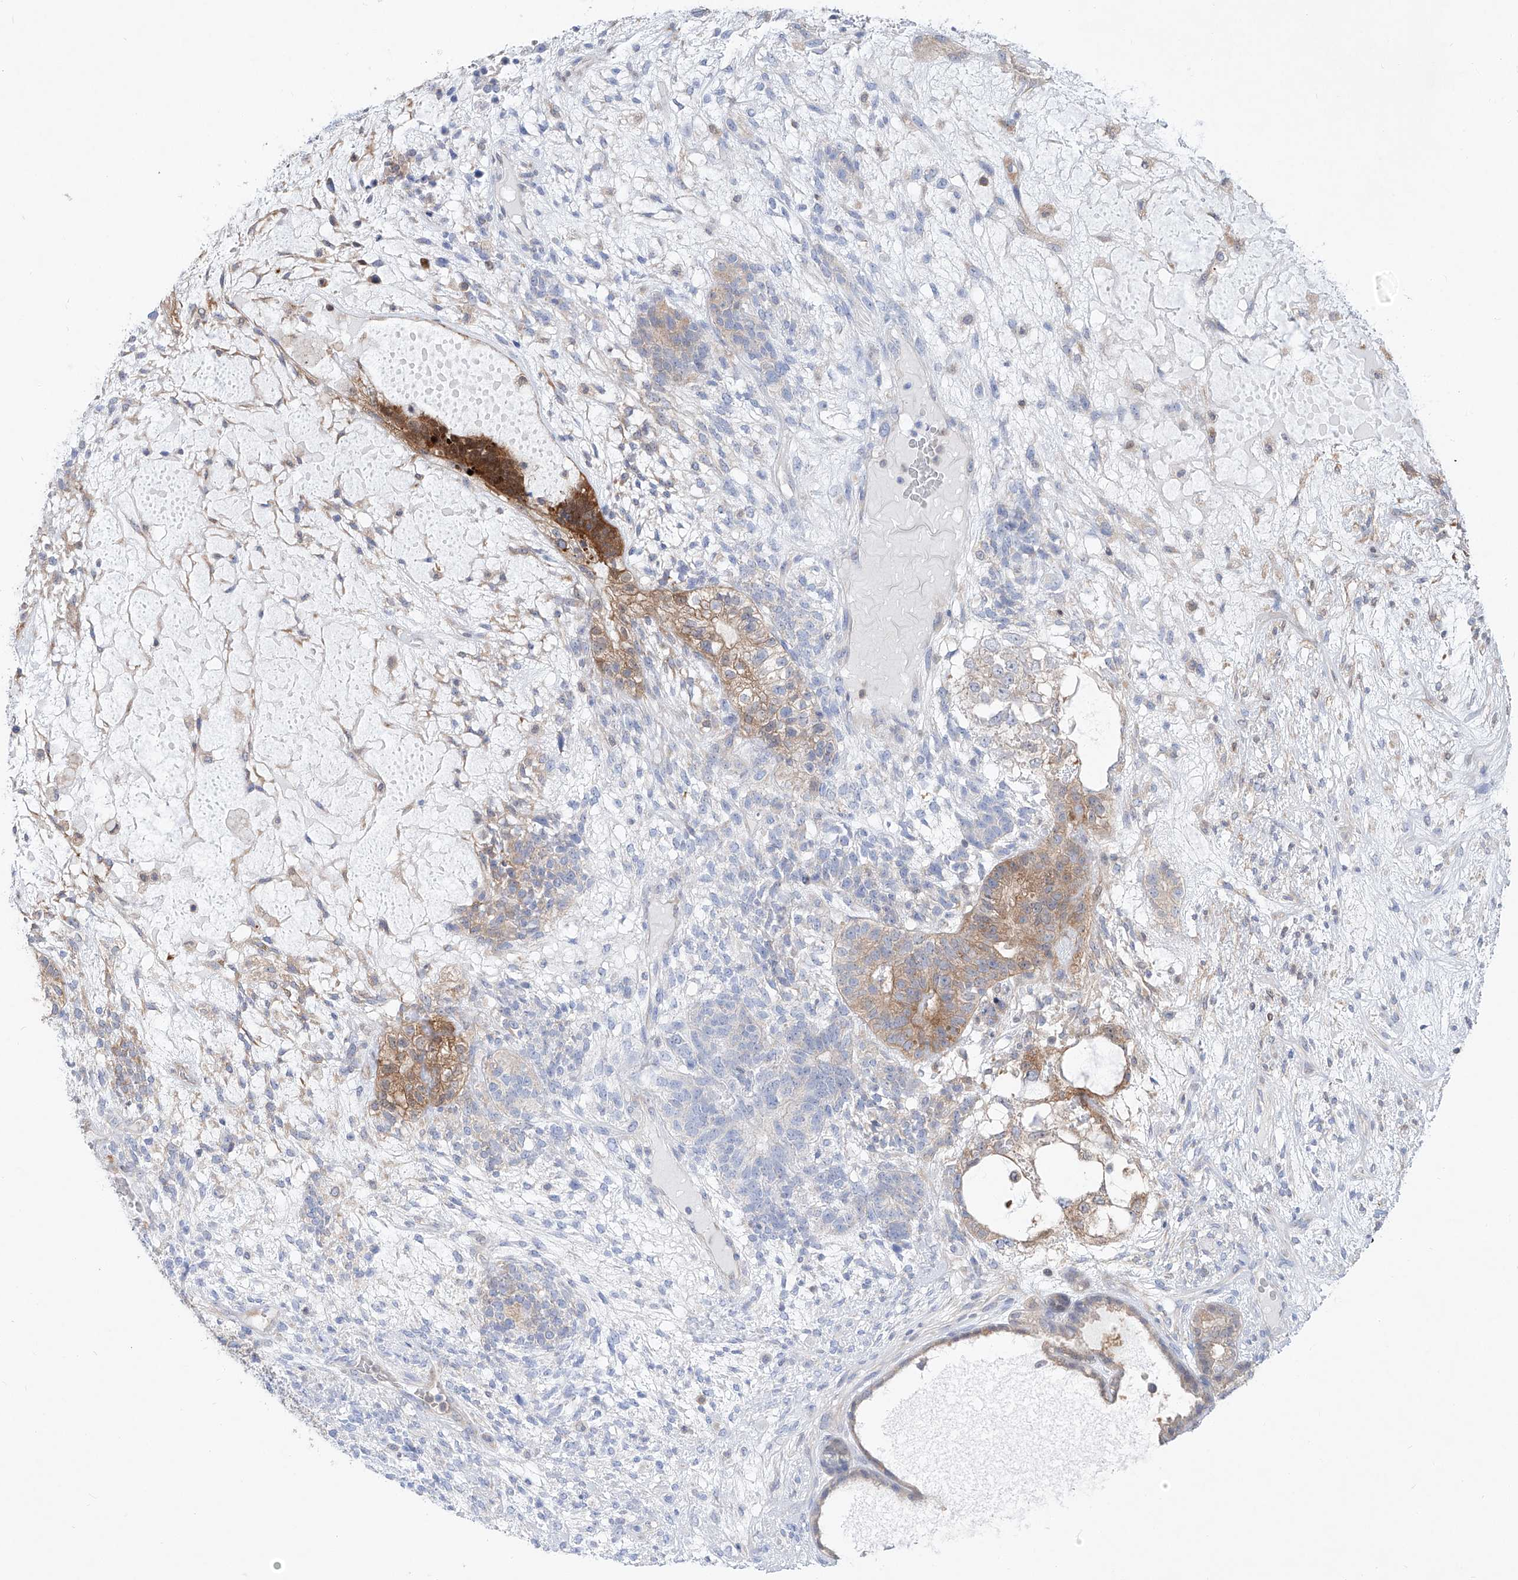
{"staining": {"intensity": "moderate", "quantity": "25%-75%", "location": "cytoplasmic/membranous"}, "tissue": "testis cancer", "cell_type": "Tumor cells", "image_type": "cancer", "snomed": [{"axis": "morphology", "description": "Seminoma, NOS"}, {"axis": "morphology", "description": "Carcinoma, Embryonal, NOS"}, {"axis": "topography", "description": "Testis"}], "caption": "The photomicrograph shows a brown stain indicating the presence of a protein in the cytoplasmic/membranous of tumor cells in testis cancer (seminoma).", "gene": "UFL1", "patient": {"sex": "male", "age": 28}}